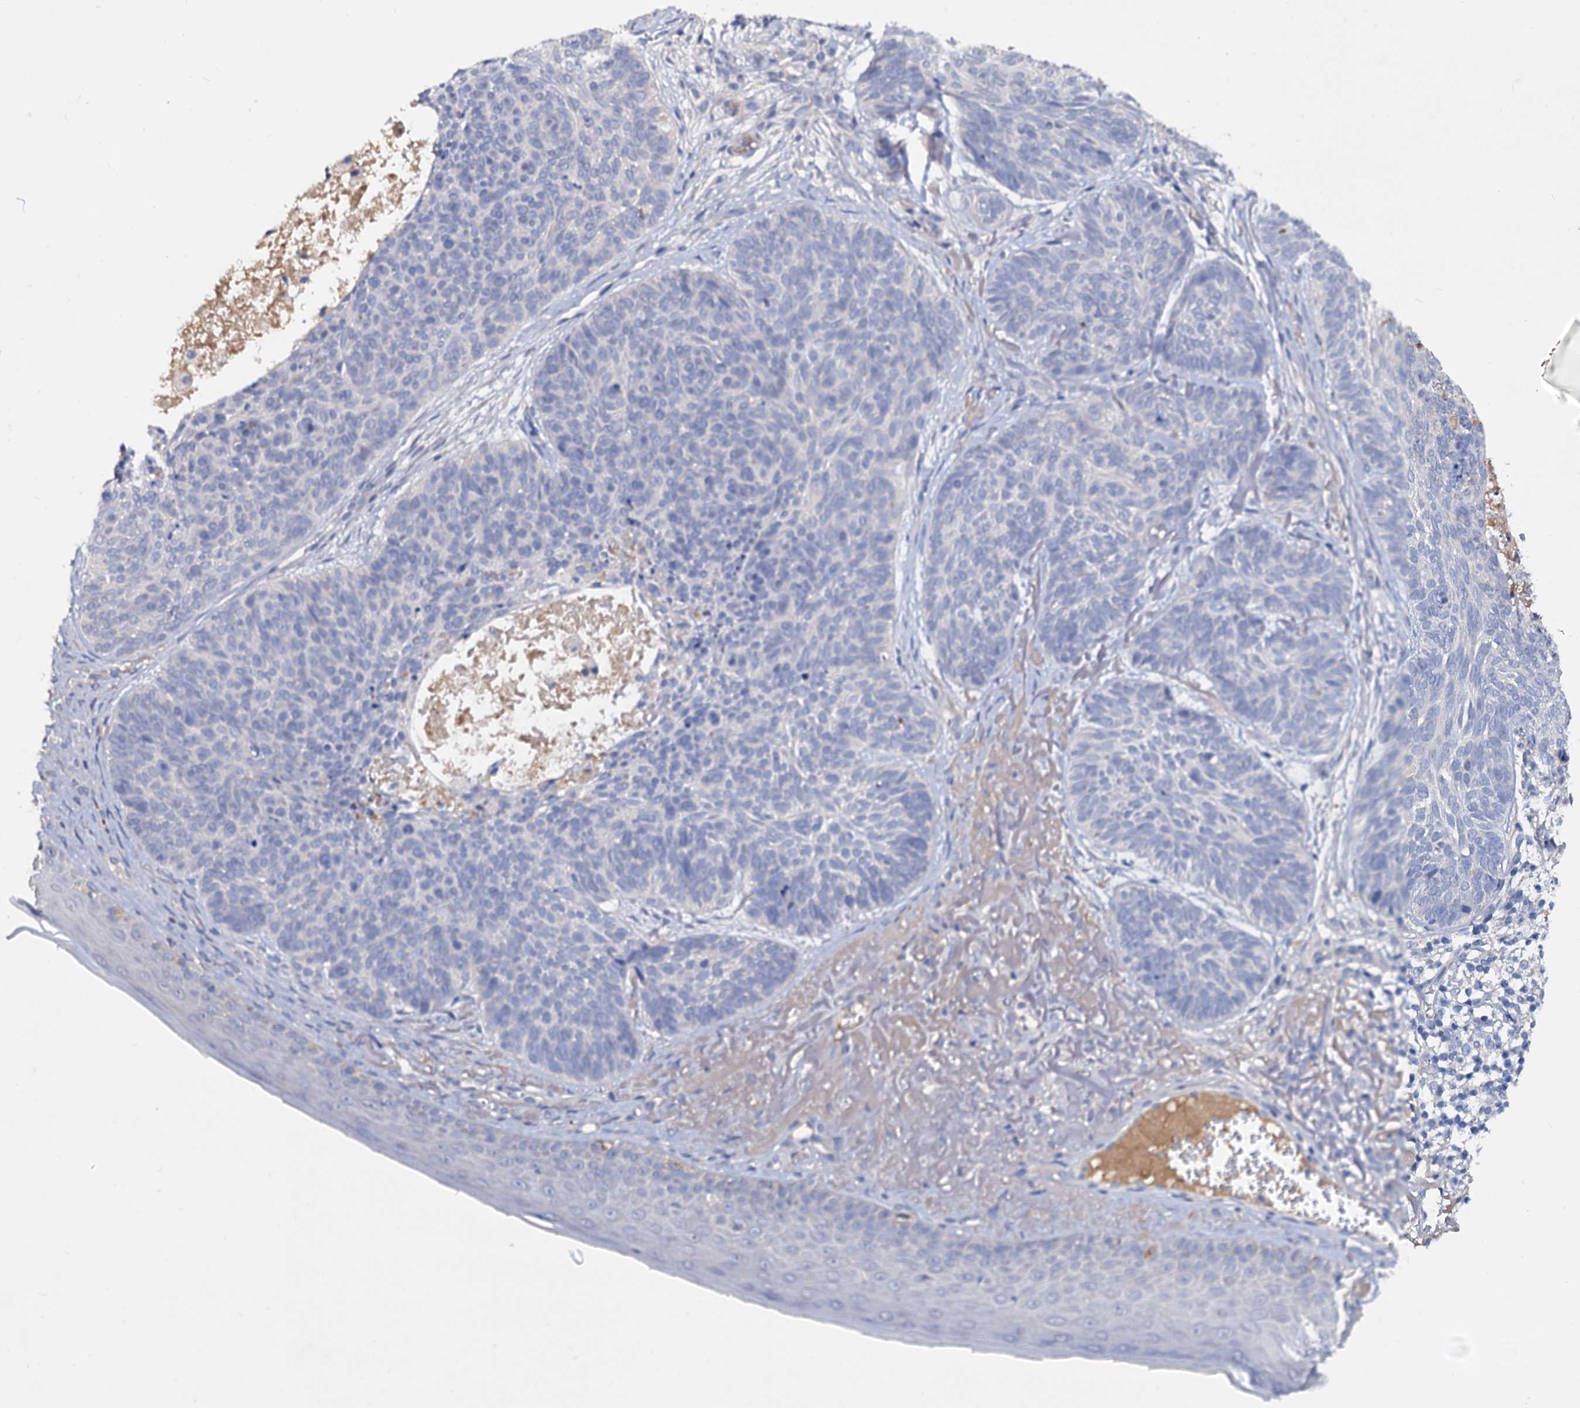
{"staining": {"intensity": "negative", "quantity": "none", "location": "none"}, "tissue": "skin cancer", "cell_type": "Tumor cells", "image_type": "cancer", "snomed": [{"axis": "morphology", "description": "Normal tissue, NOS"}, {"axis": "morphology", "description": "Basal cell carcinoma"}, {"axis": "topography", "description": "Skin"}], "caption": "Tumor cells show no significant expression in skin cancer.", "gene": "NPAS4", "patient": {"sex": "male", "age": 66}}